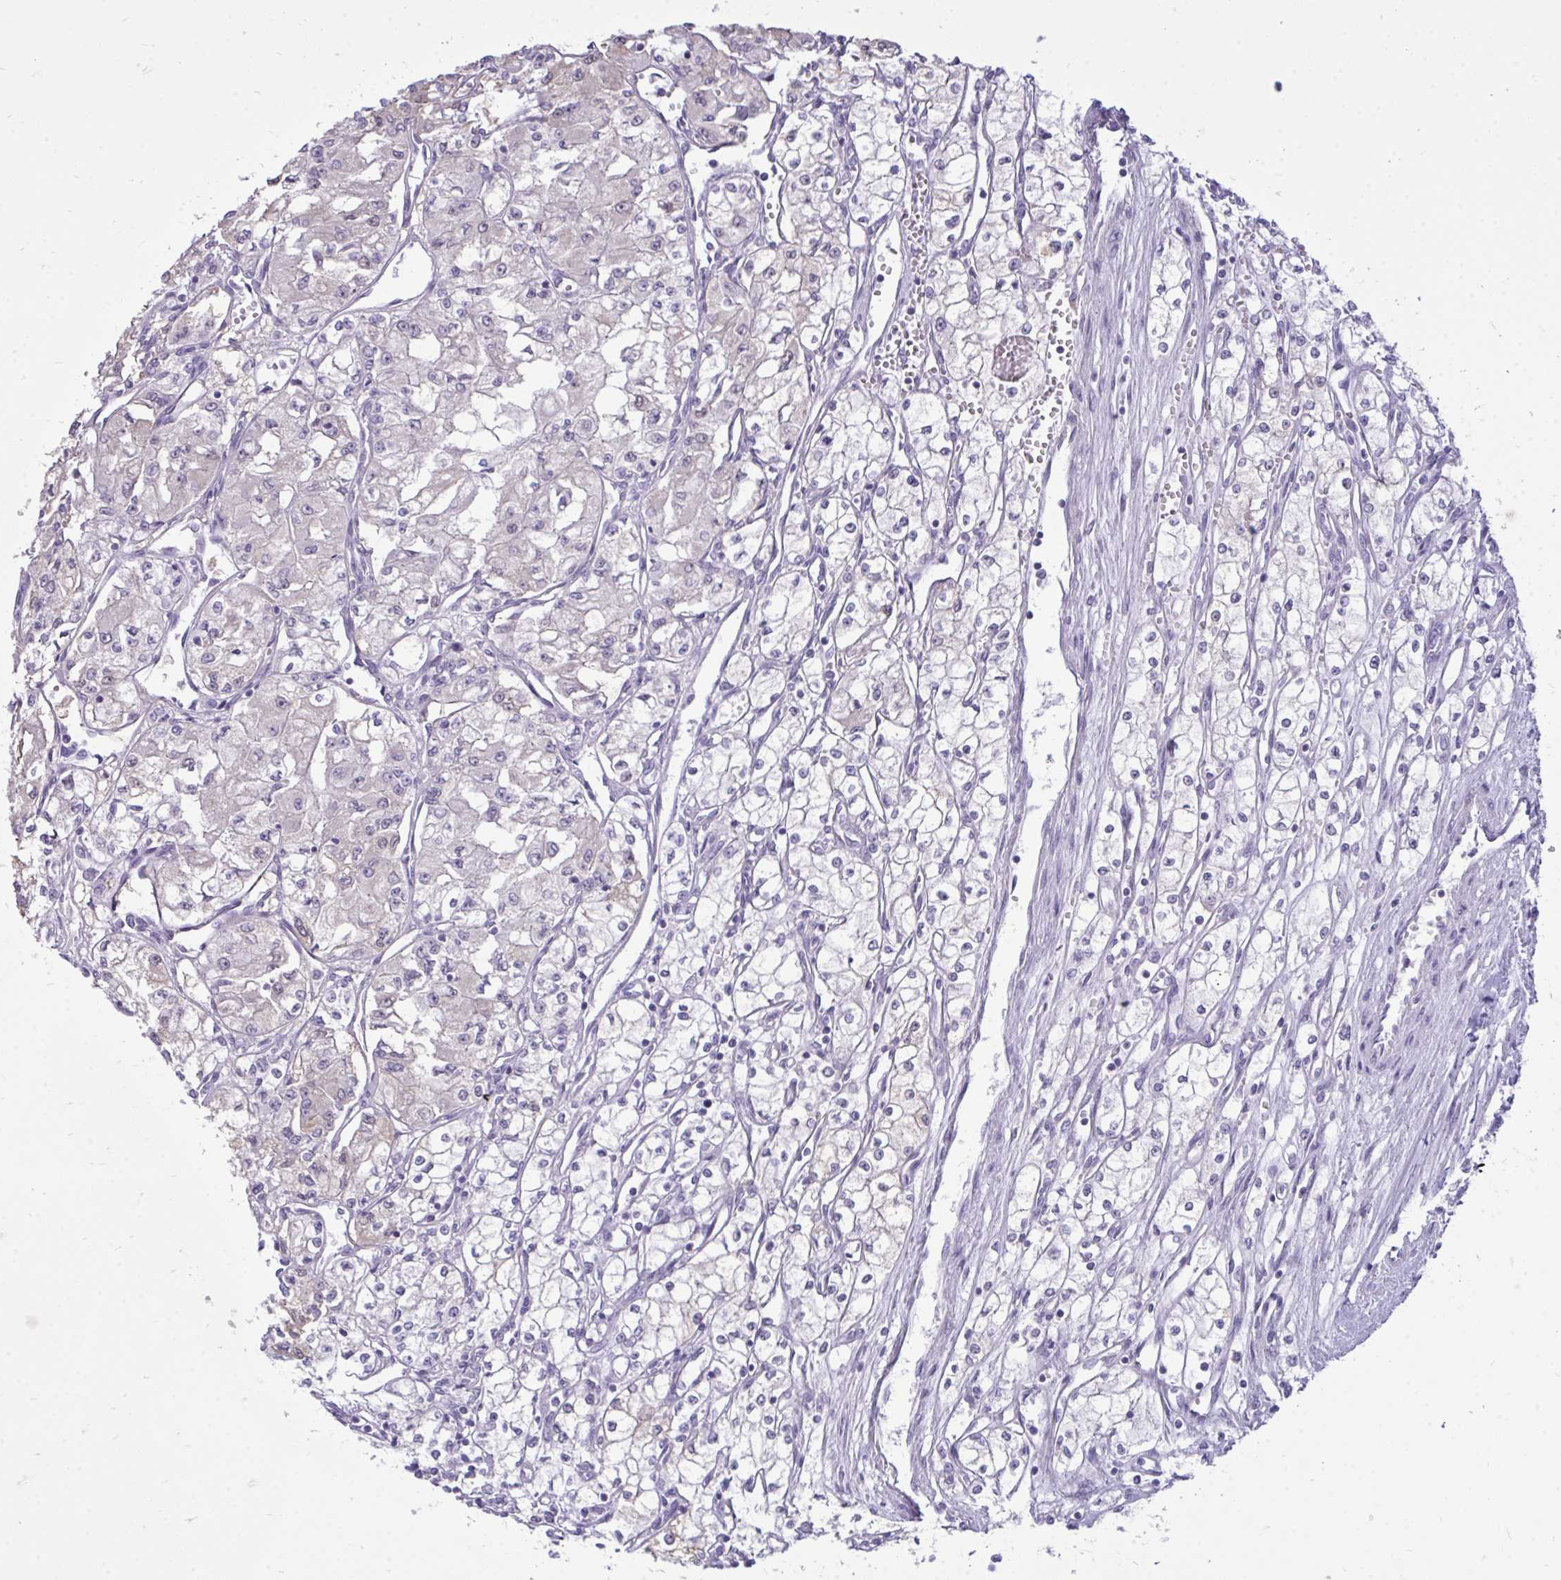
{"staining": {"intensity": "negative", "quantity": "none", "location": "none"}, "tissue": "renal cancer", "cell_type": "Tumor cells", "image_type": "cancer", "snomed": [{"axis": "morphology", "description": "Adenocarcinoma, NOS"}, {"axis": "topography", "description": "Kidney"}], "caption": "The IHC histopathology image has no significant positivity in tumor cells of renal cancer tissue.", "gene": "SPTBN2", "patient": {"sex": "male", "age": 59}}